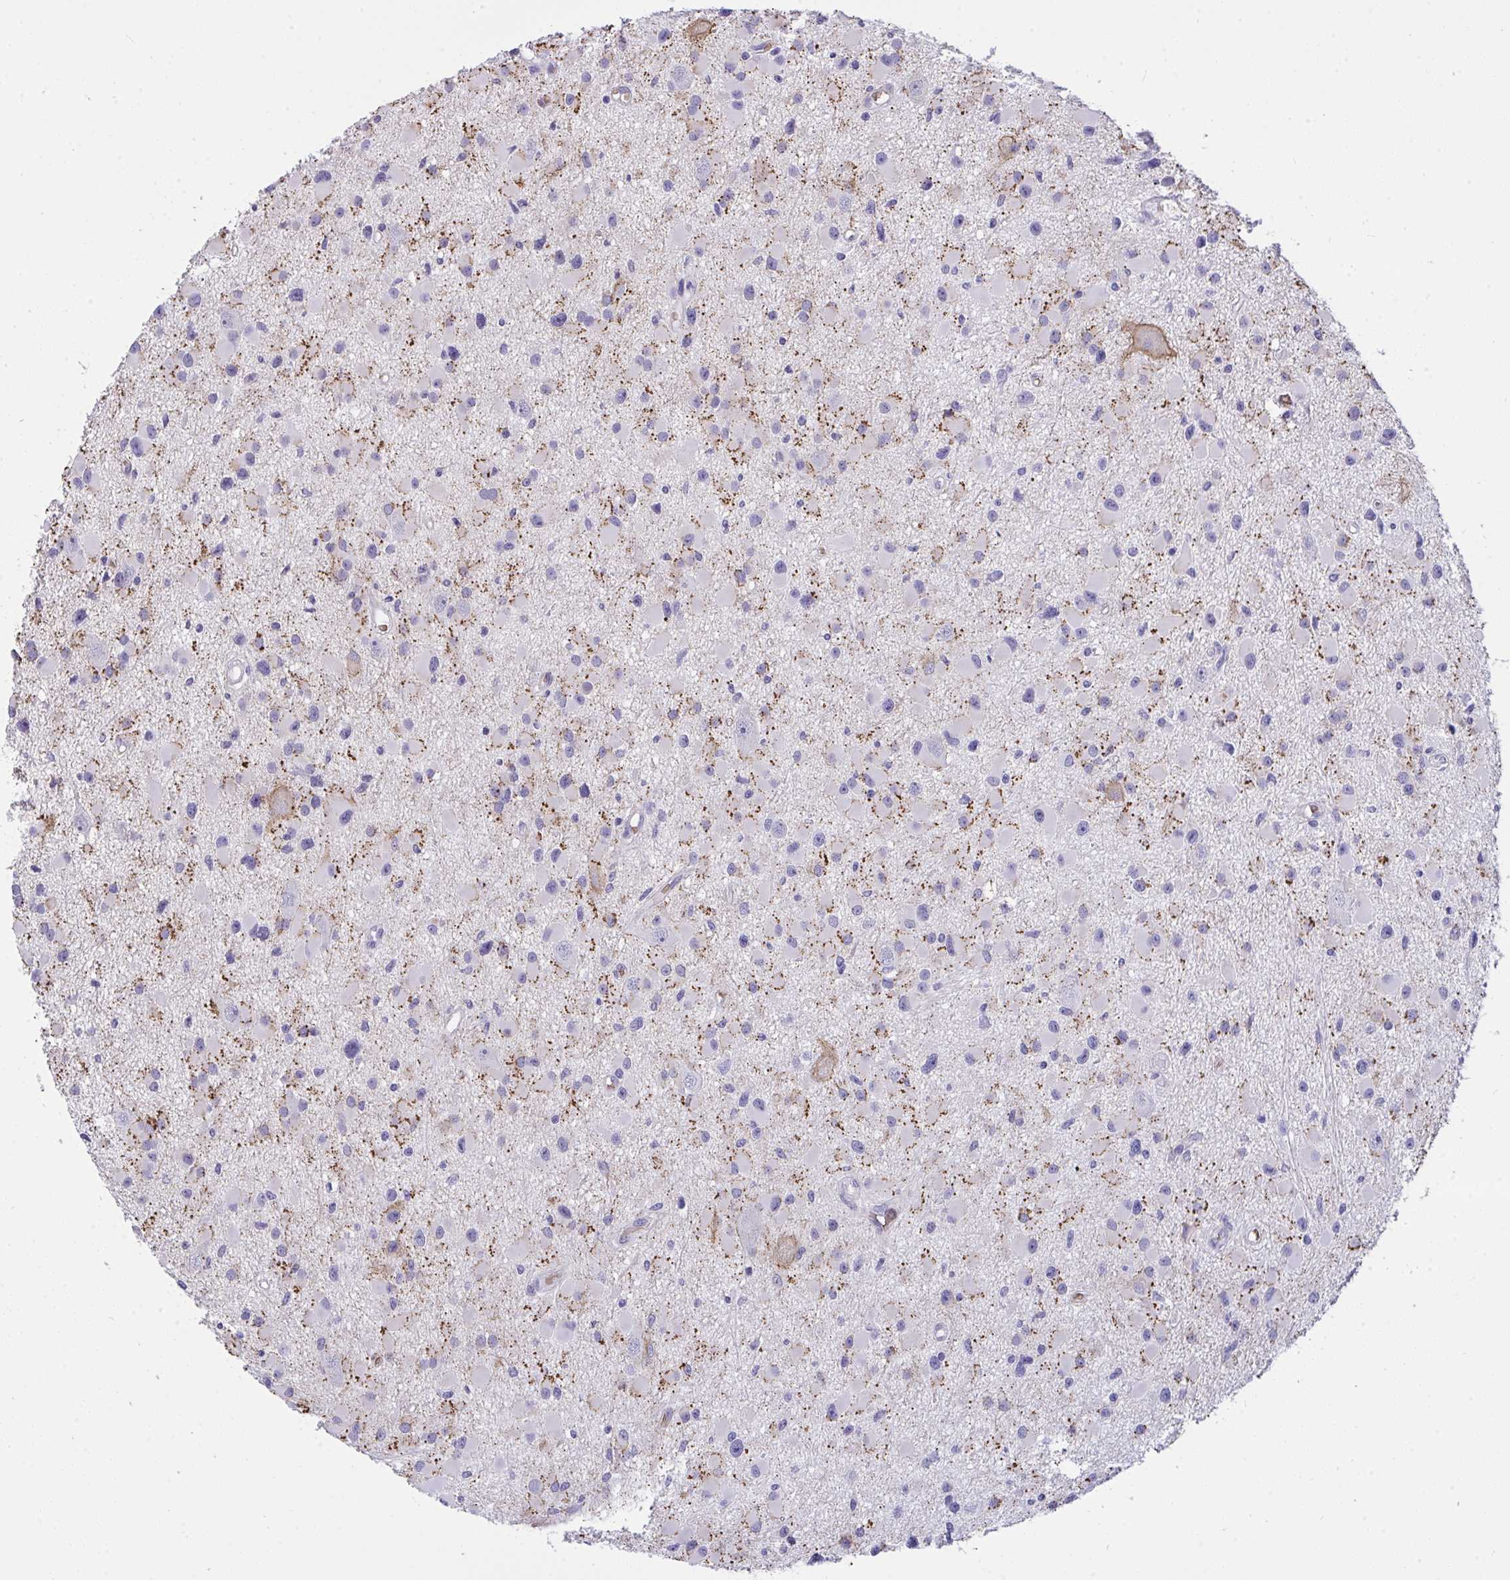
{"staining": {"intensity": "negative", "quantity": "none", "location": "none"}, "tissue": "glioma", "cell_type": "Tumor cells", "image_type": "cancer", "snomed": [{"axis": "morphology", "description": "Glioma, malignant, High grade"}, {"axis": "topography", "description": "Brain"}], "caption": "Immunohistochemistry (IHC) of human malignant glioma (high-grade) reveals no expression in tumor cells.", "gene": "ANK1", "patient": {"sex": "male", "age": 54}}